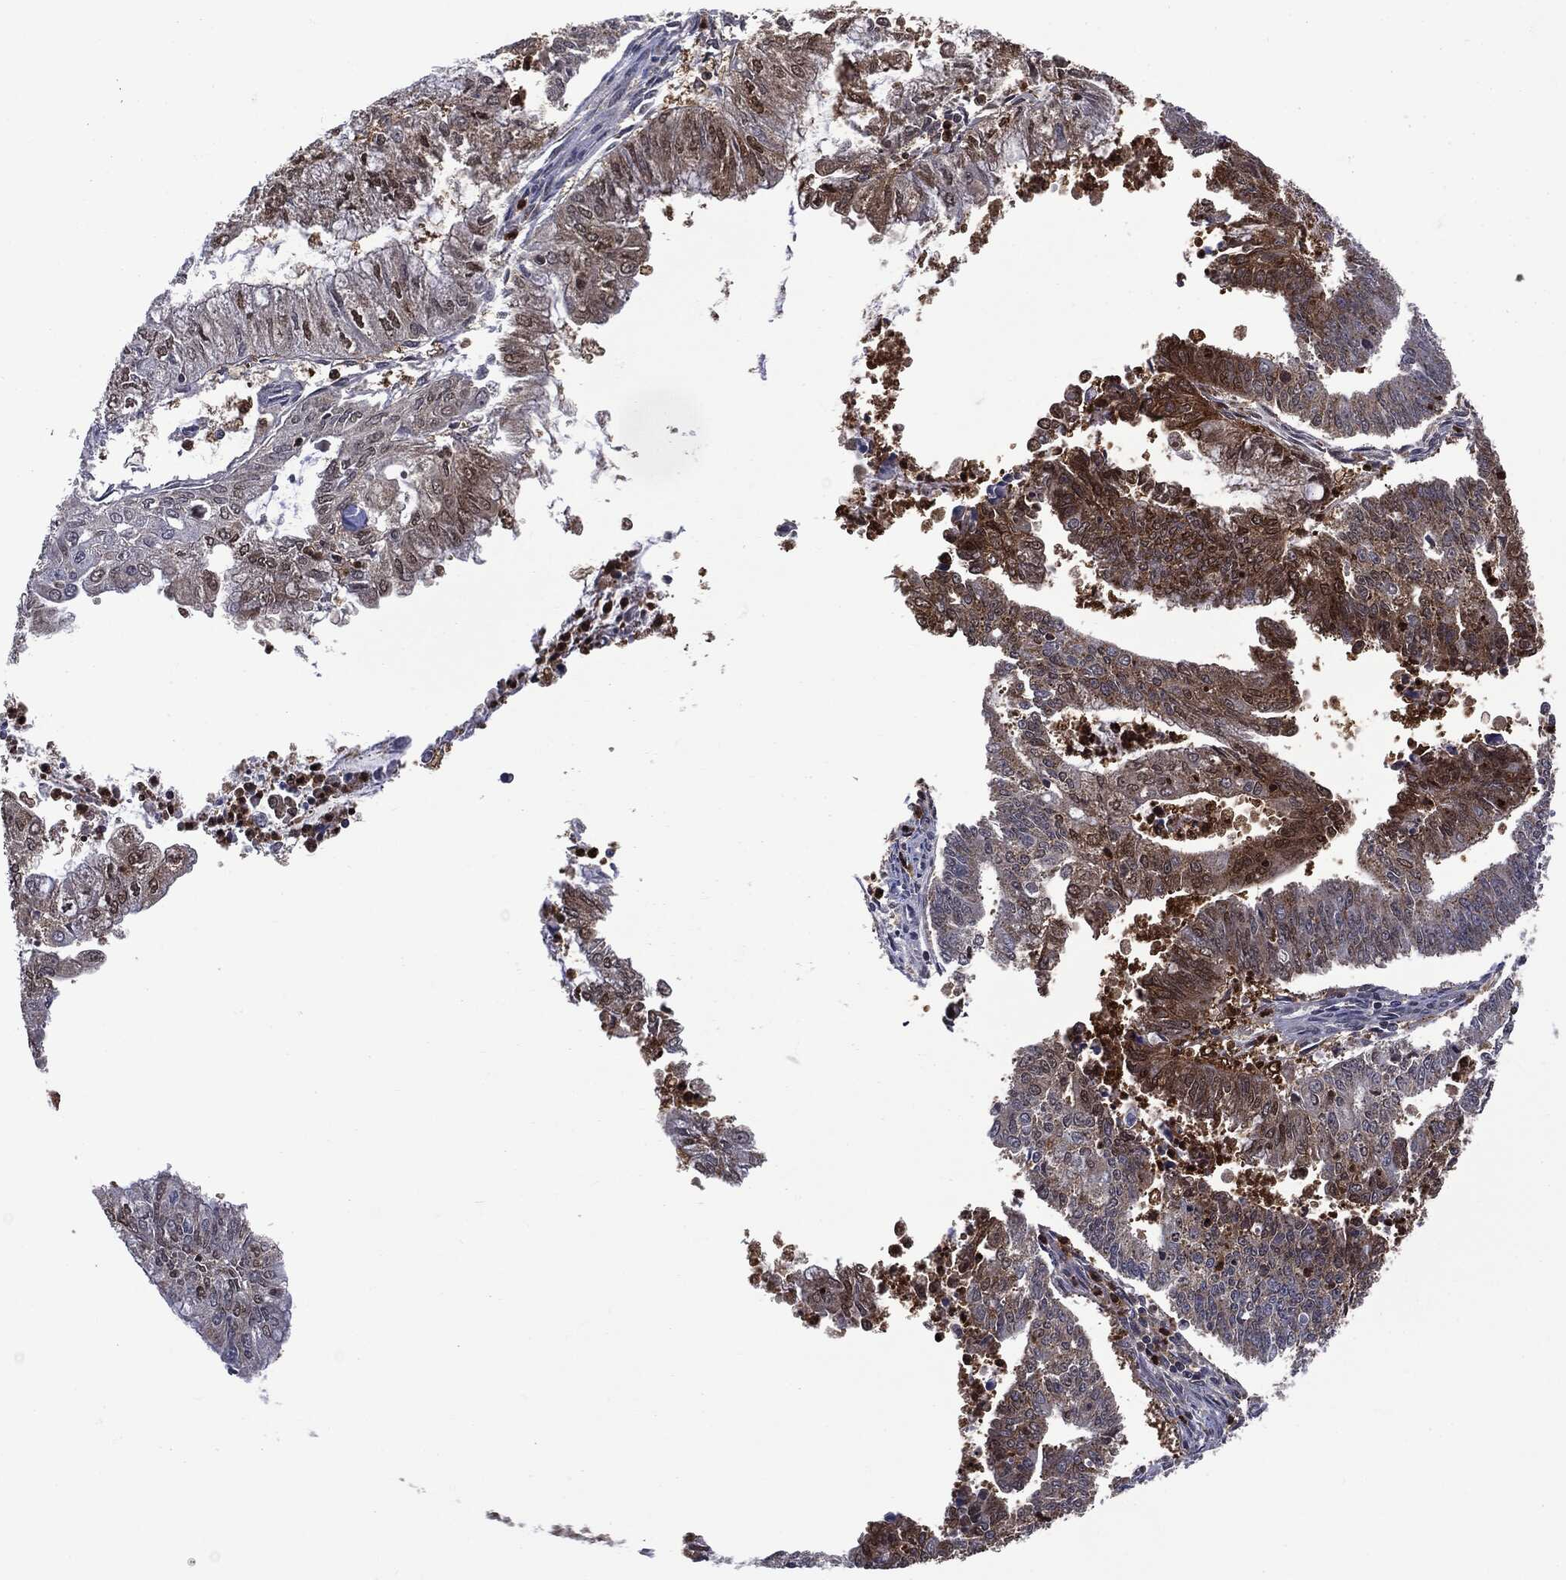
{"staining": {"intensity": "strong", "quantity": "<25%", "location": "cytoplasmic/membranous"}, "tissue": "endometrial cancer", "cell_type": "Tumor cells", "image_type": "cancer", "snomed": [{"axis": "morphology", "description": "Adenocarcinoma, NOS"}, {"axis": "topography", "description": "Endometrium"}], "caption": "The image demonstrates staining of endometrial cancer, revealing strong cytoplasmic/membranous protein positivity (brown color) within tumor cells.", "gene": "GPI", "patient": {"sex": "female", "age": 61}}